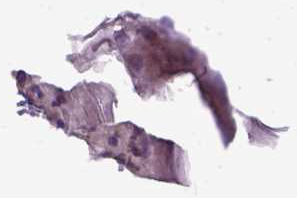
{"staining": {"intensity": "strong", "quantity": "<25%", "location": "cytoplasmic/membranous"}, "tissue": "tonsil", "cell_type": "Germinal center cells", "image_type": "normal", "snomed": [{"axis": "morphology", "description": "Normal tissue, NOS"}, {"axis": "topography", "description": "Tonsil"}], "caption": "Protein analysis of benign tonsil displays strong cytoplasmic/membranous positivity in about <25% of germinal center cells.", "gene": "KAZN", "patient": {"sex": "male", "age": 17}}